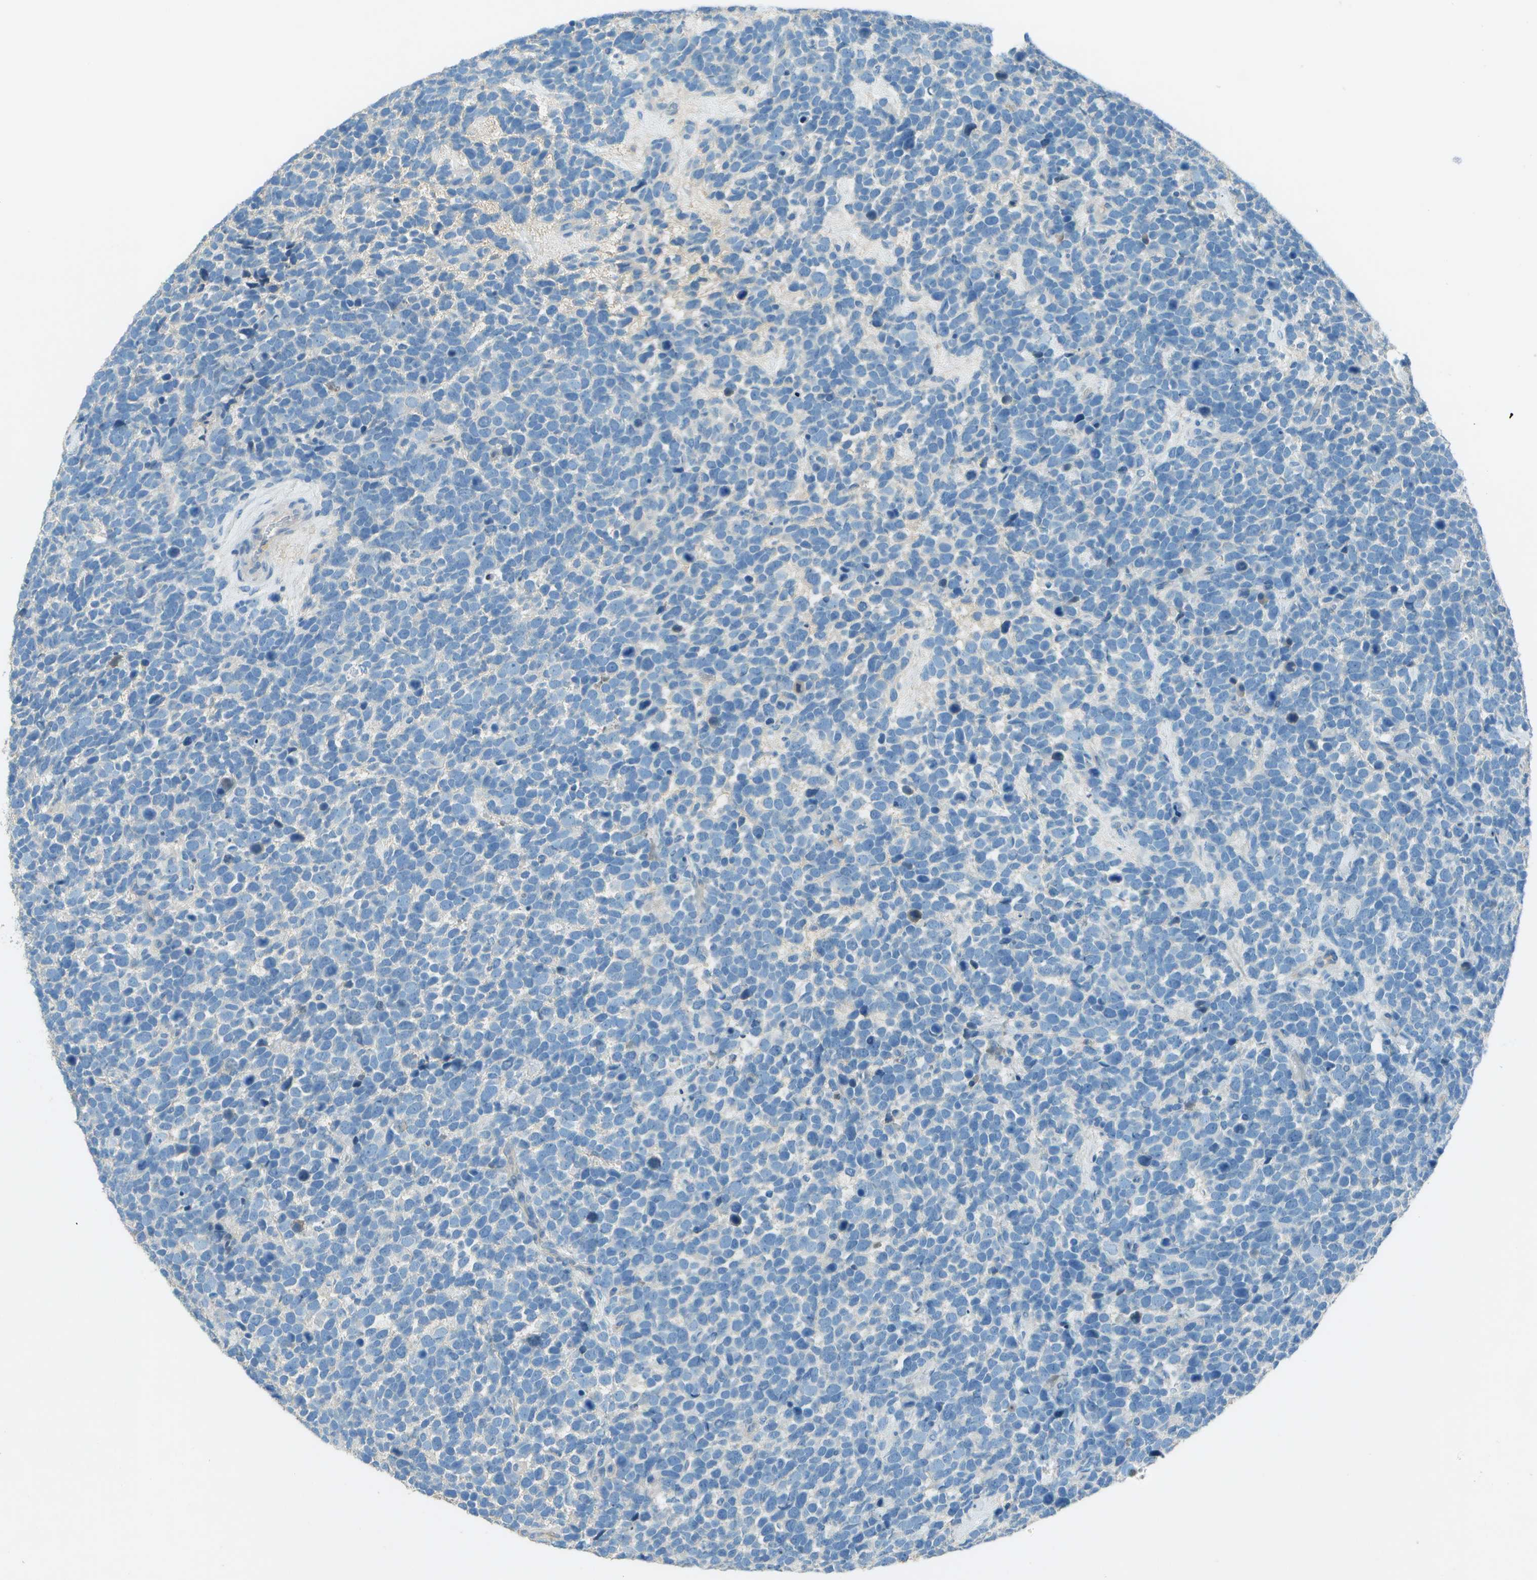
{"staining": {"intensity": "negative", "quantity": "none", "location": "none"}, "tissue": "urothelial cancer", "cell_type": "Tumor cells", "image_type": "cancer", "snomed": [{"axis": "morphology", "description": "Urothelial carcinoma, High grade"}, {"axis": "topography", "description": "Urinary bladder"}], "caption": "High magnification brightfield microscopy of high-grade urothelial carcinoma stained with DAB (3,3'-diaminobenzidine) (brown) and counterstained with hematoxylin (blue): tumor cells show no significant staining.", "gene": "LGI2", "patient": {"sex": "female", "age": 82}}